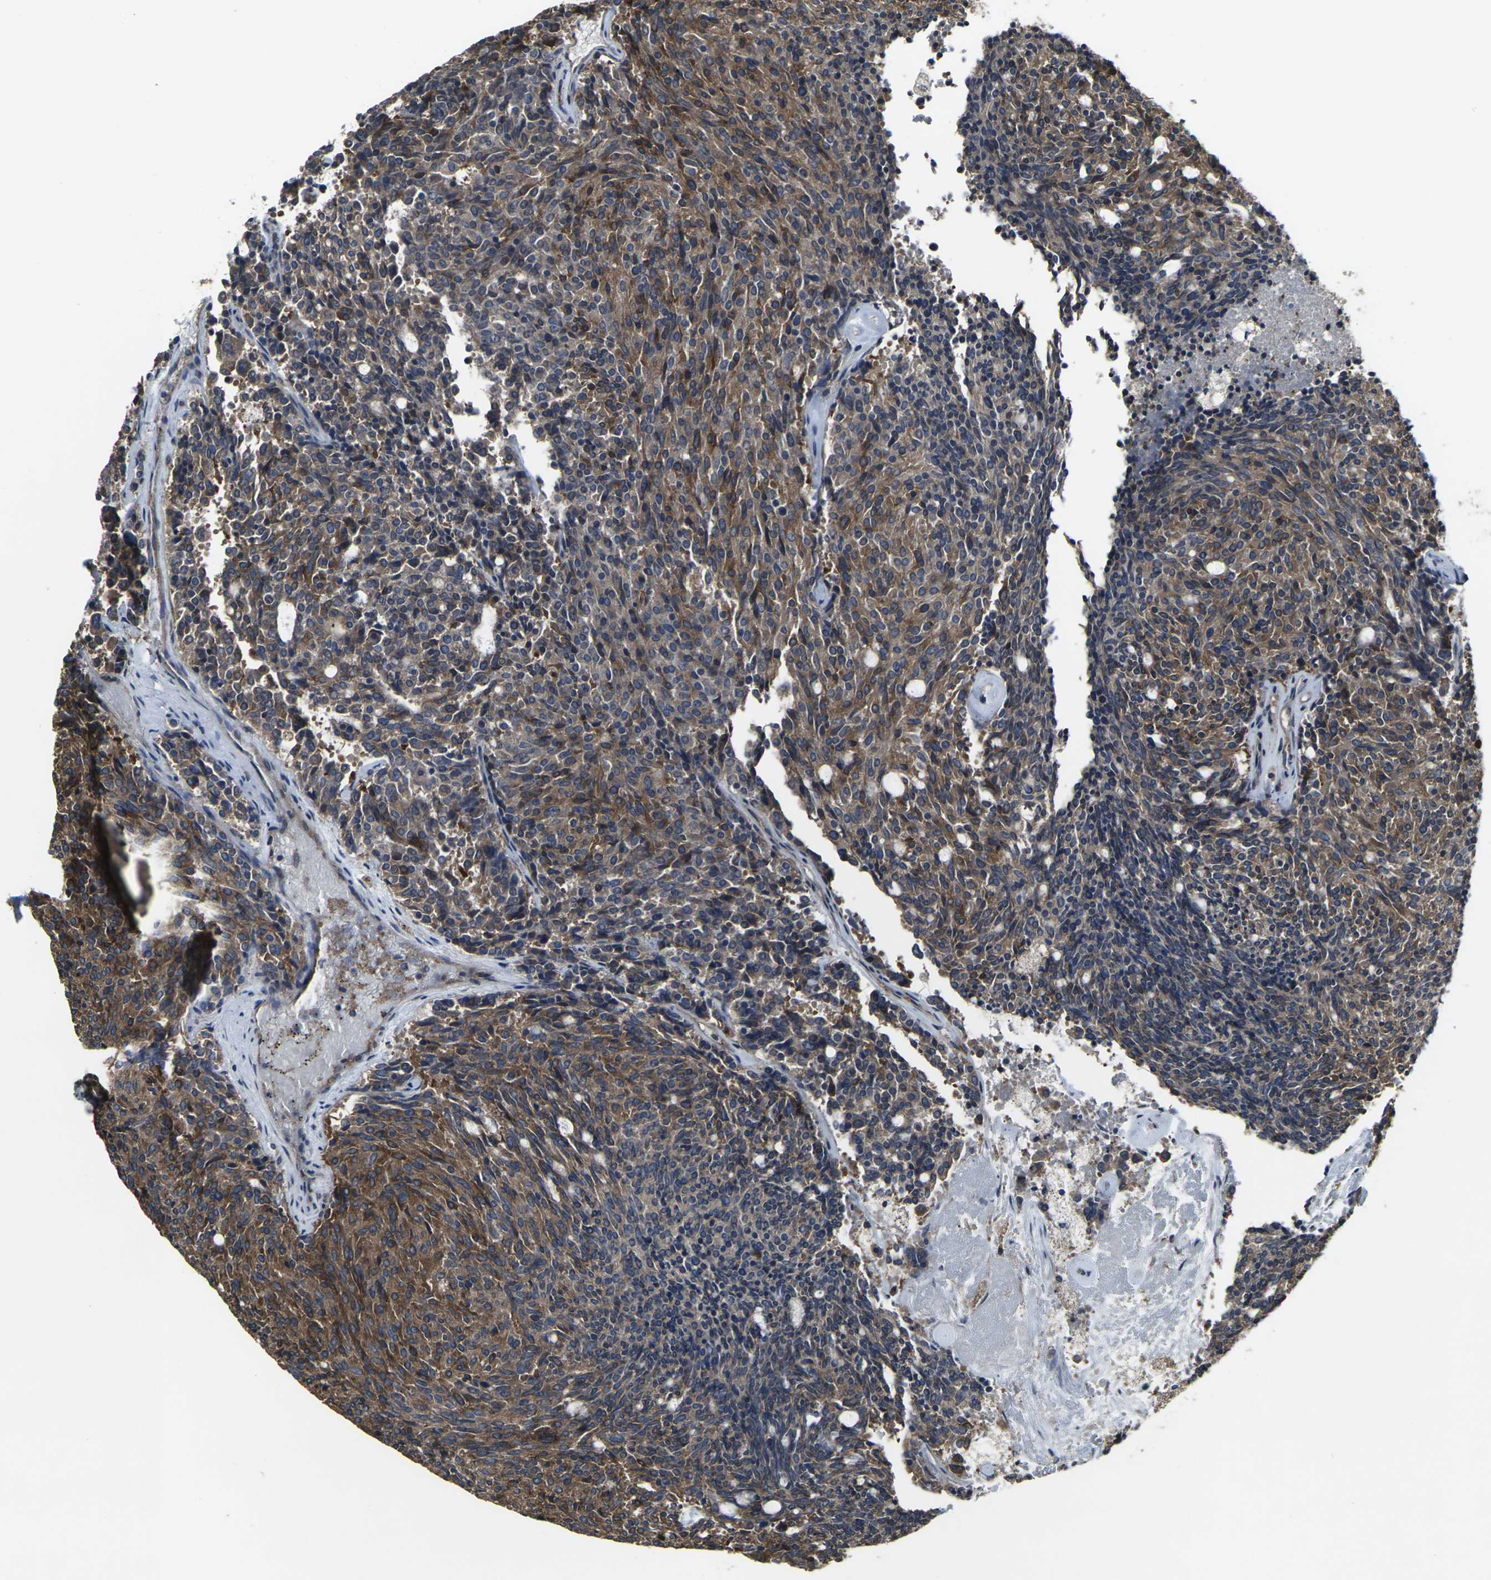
{"staining": {"intensity": "moderate", "quantity": ">75%", "location": "cytoplasmic/membranous"}, "tissue": "carcinoid", "cell_type": "Tumor cells", "image_type": "cancer", "snomed": [{"axis": "morphology", "description": "Carcinoid, malignant, NOS"}, {"axis": "topography", "description": "Pancreas"}], "caption": "Malignant carcinoid stained with IHC exhibits moderate cytoplasmic/membranous positivity in approximately >75% of tumor cells.", "gene": "PRKACB", "patient": {"sex": "female", "age": 54}}